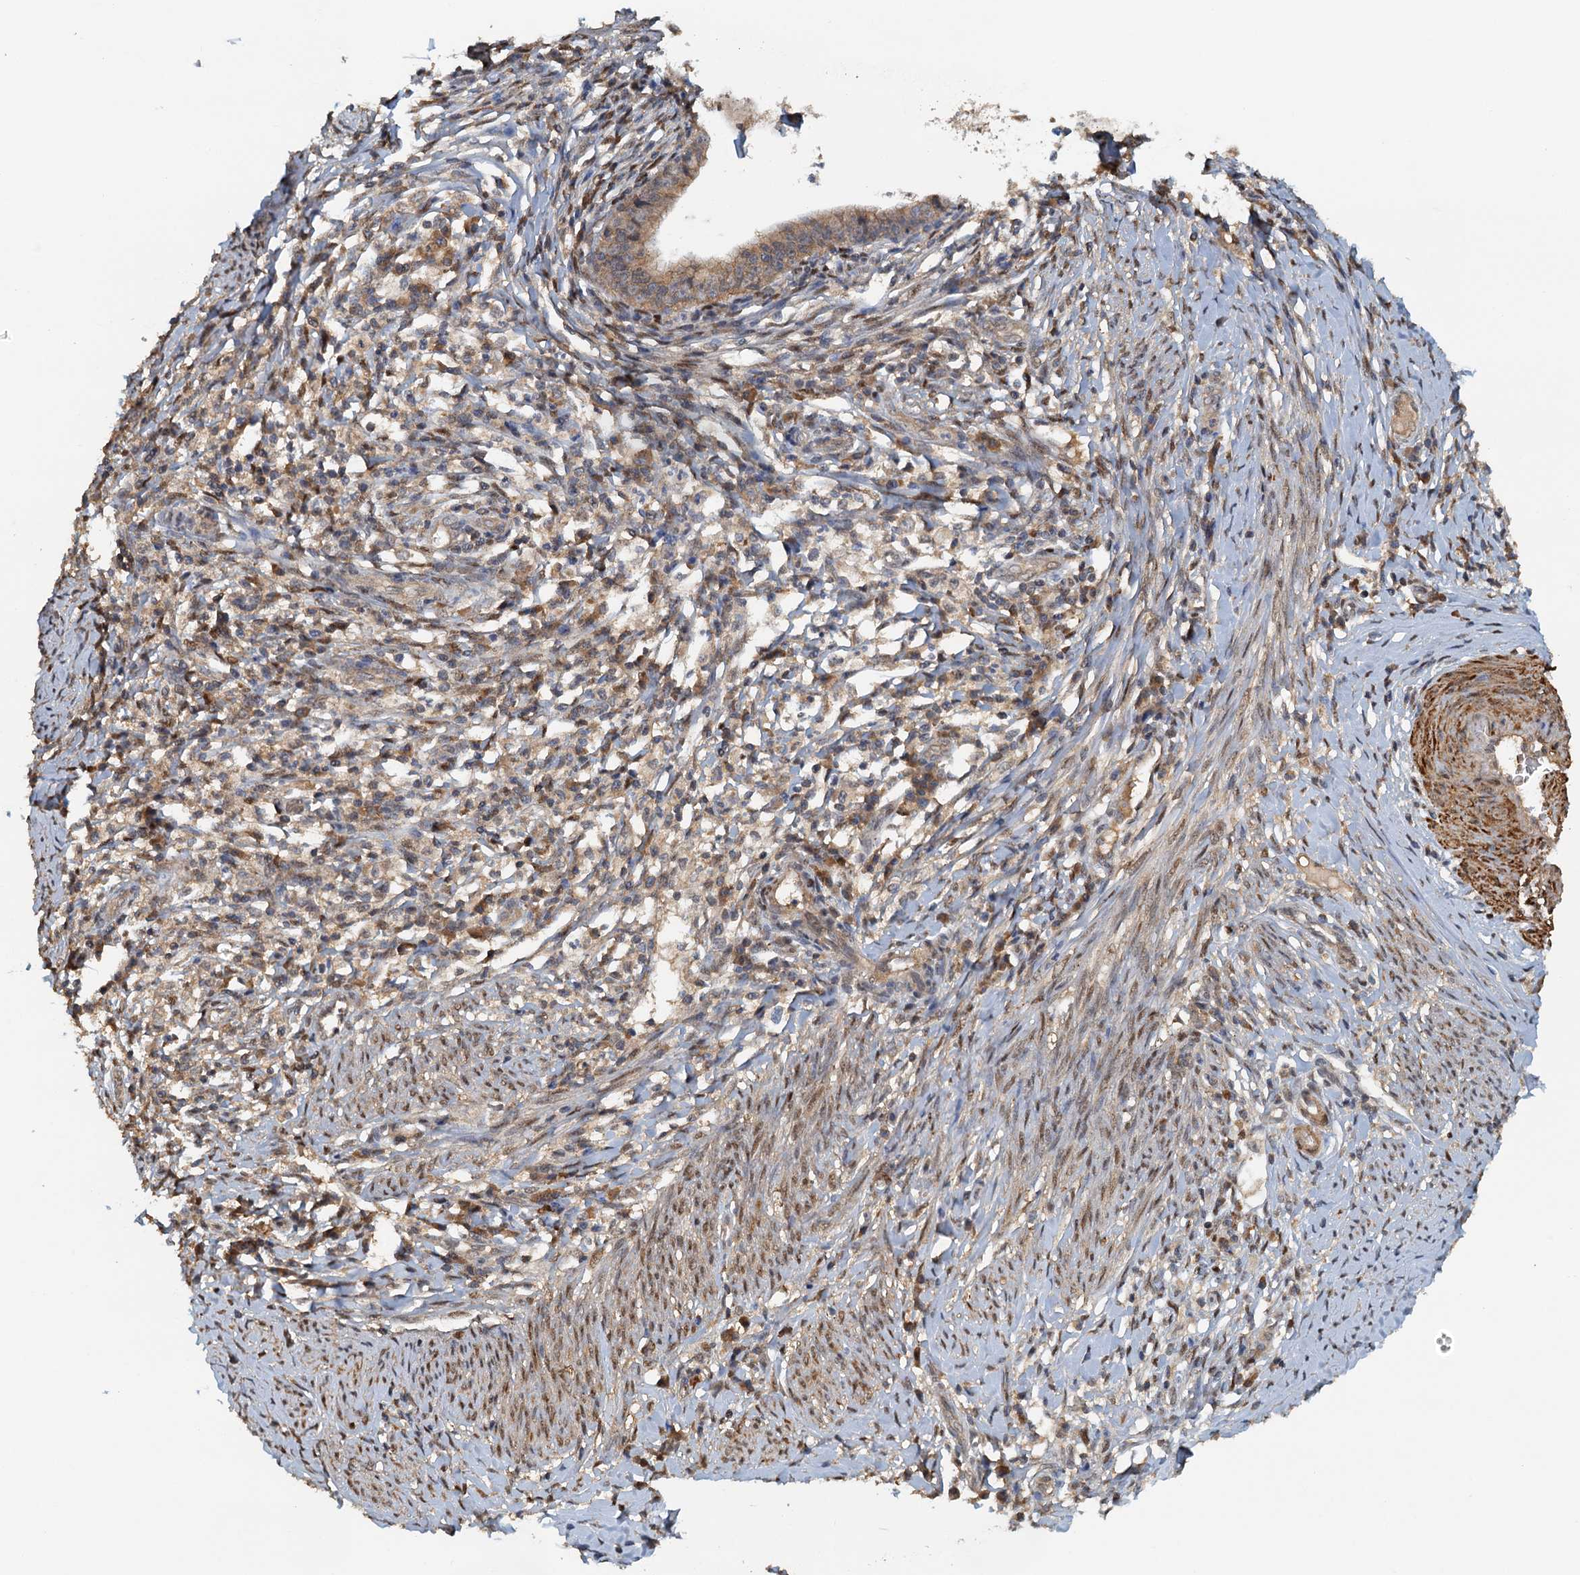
{"staining": {"intensity": "moderate", "quantity": ">75%", "location": "cytoplasmic/membranous"}, "tissue": "cervical cancer", "cell_type": "Tumor cells", "image_type": "cancer", "snomed": [{"axis": "morphology", "description": "Adenocarcinoma, NOS"}, {"axis": "topography", "description": "Cervix"}], "caption": "Immunohistochemical staining of human cervical cancer (adenocarcinoma) reveals medium levels of moderate cytoplasmic/membranous protein expression in about >75% of tumor cells.", "gene": "UBL7", "patient": {"sex": "female", "age": 36}}